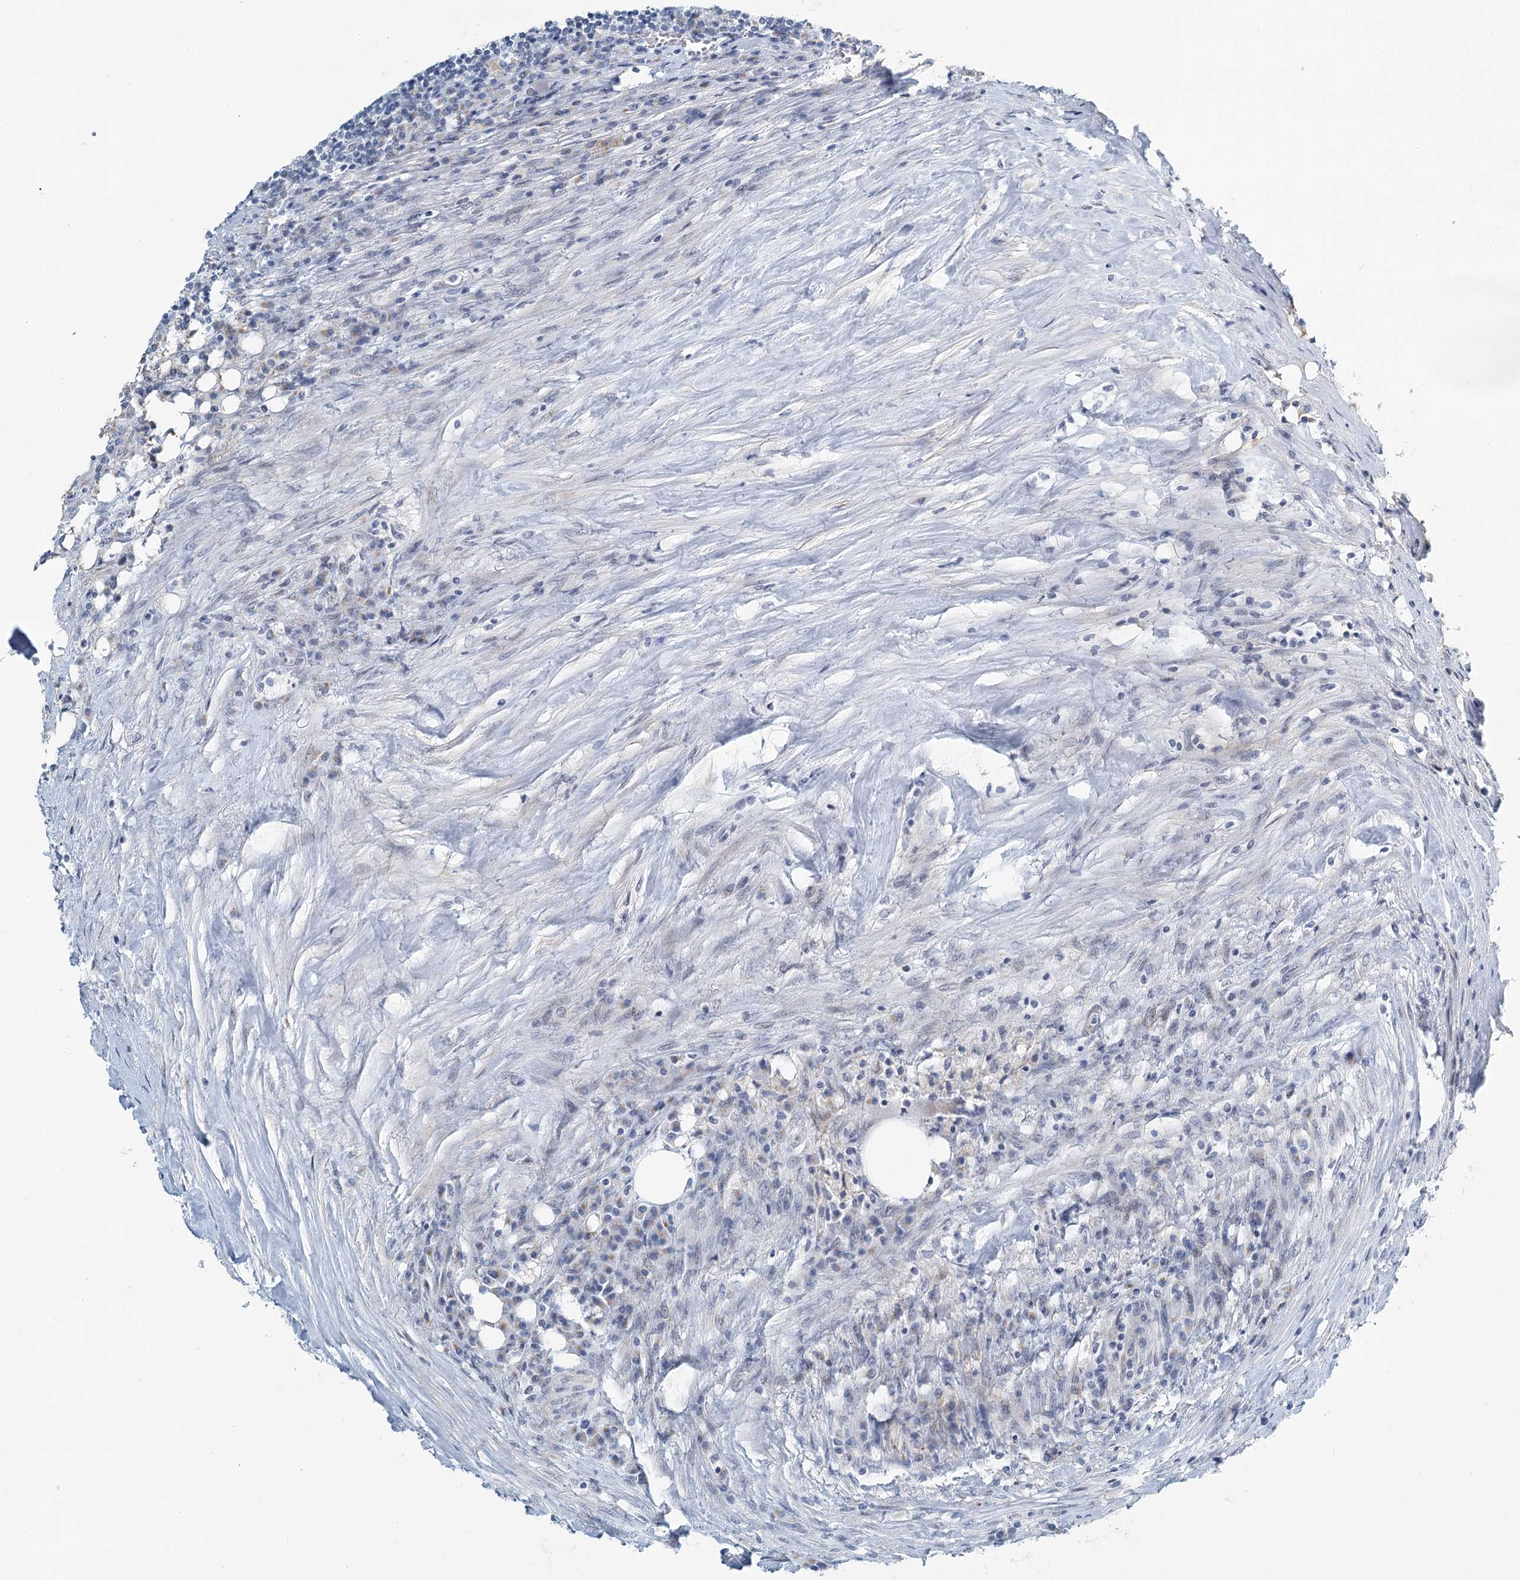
{"staining": {"intensity": "negative", "quantity": "none", "location": "none"}, "tissue": "colorectal cancer", "cell_type": "Tumor cells", "image_type": "cancer", "snomed": [{"axis": "morphology", "description": "Adenocarcinoma, NOS"}, {"axis": "topography", "description": "Colon"}], "caption": "An immunohistochemistry image of colorectal cancer (adenocarcinoma) is shown. There is no staining in tumor cells of colorectal cancer (adenocarcinoma).", "gene": "ZNF527", "patient": {"sex": "male", "age": 83}}